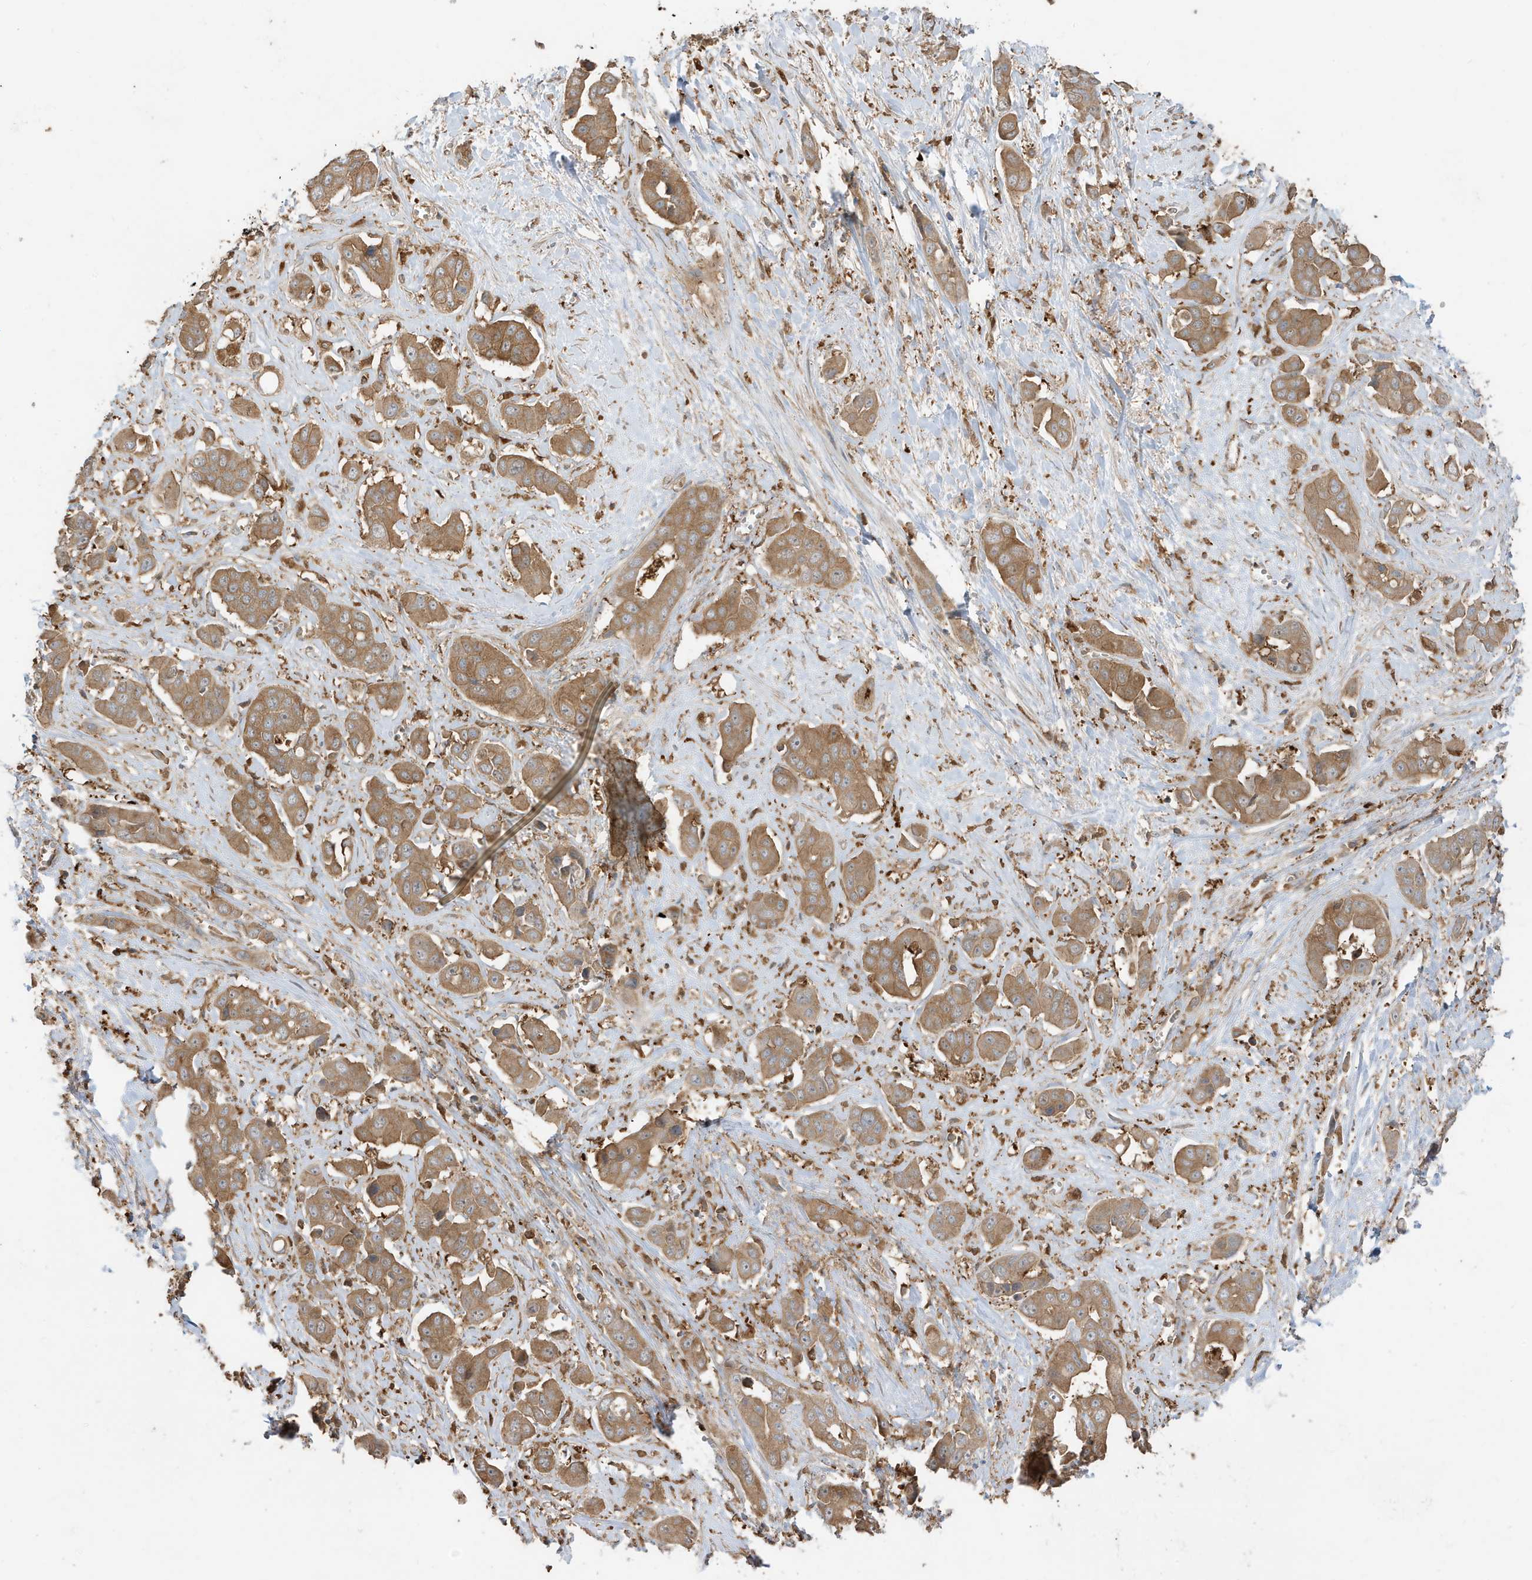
{"staining": {"intensity": "moderate", "quantity": ">75%", "location": "cytoplasmic/membranous"}, "tissue": "liver cancer", "cell_type": "Tumor cells", "image_type": "cancer", "snomed": [{"axis": "morphology", "description": "Cholangiocarcinoma"}, {"axis": "topography", "description": "Liver"}], "caption": "Immunohistochemical staining of cholangiocarcinoma (liver) demonstrates medium levels of moderate cytoplasmic/membranous staining in about >75% of tumor cells.", "gene": "ABTB1", "patient": {"sex": "female", "age": 52}}